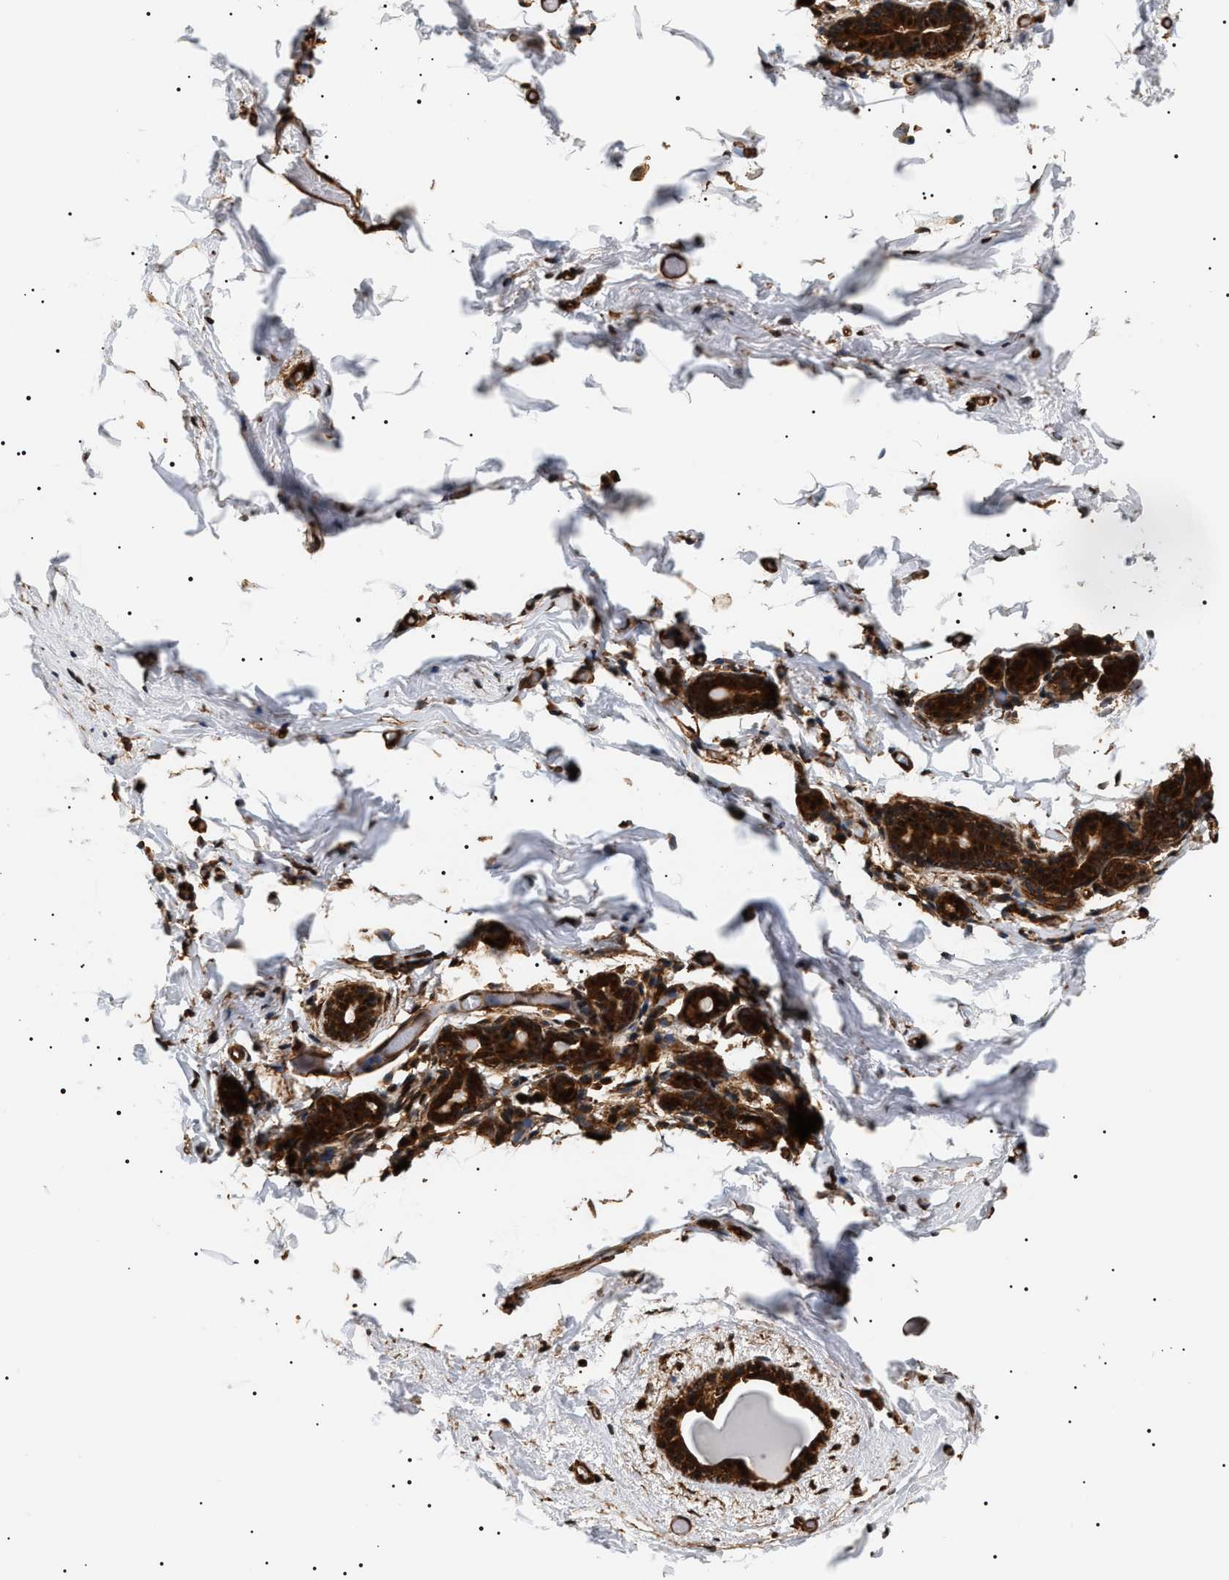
{"staining": {"intensity": "strong", "quantity": ">75%", "location": "cytoplasmic/membranous"}, "tissue": "breast", "cell_type": "Glandular cells", "image_type": "normal", "snomed": [{"axis": "morphology", "description": "Normal tissue, NOS"}, {"axis": "topography", "description": "Breast"}], "caption": "Immunohistochemical staining of normal human breast exhibits >75% levels of strong cytoplasmic/membranous protein staining in approximately >75% of glandular cells.", "gene": "SH3GLB2", "patient": {"sex": "female", "age": 62}}